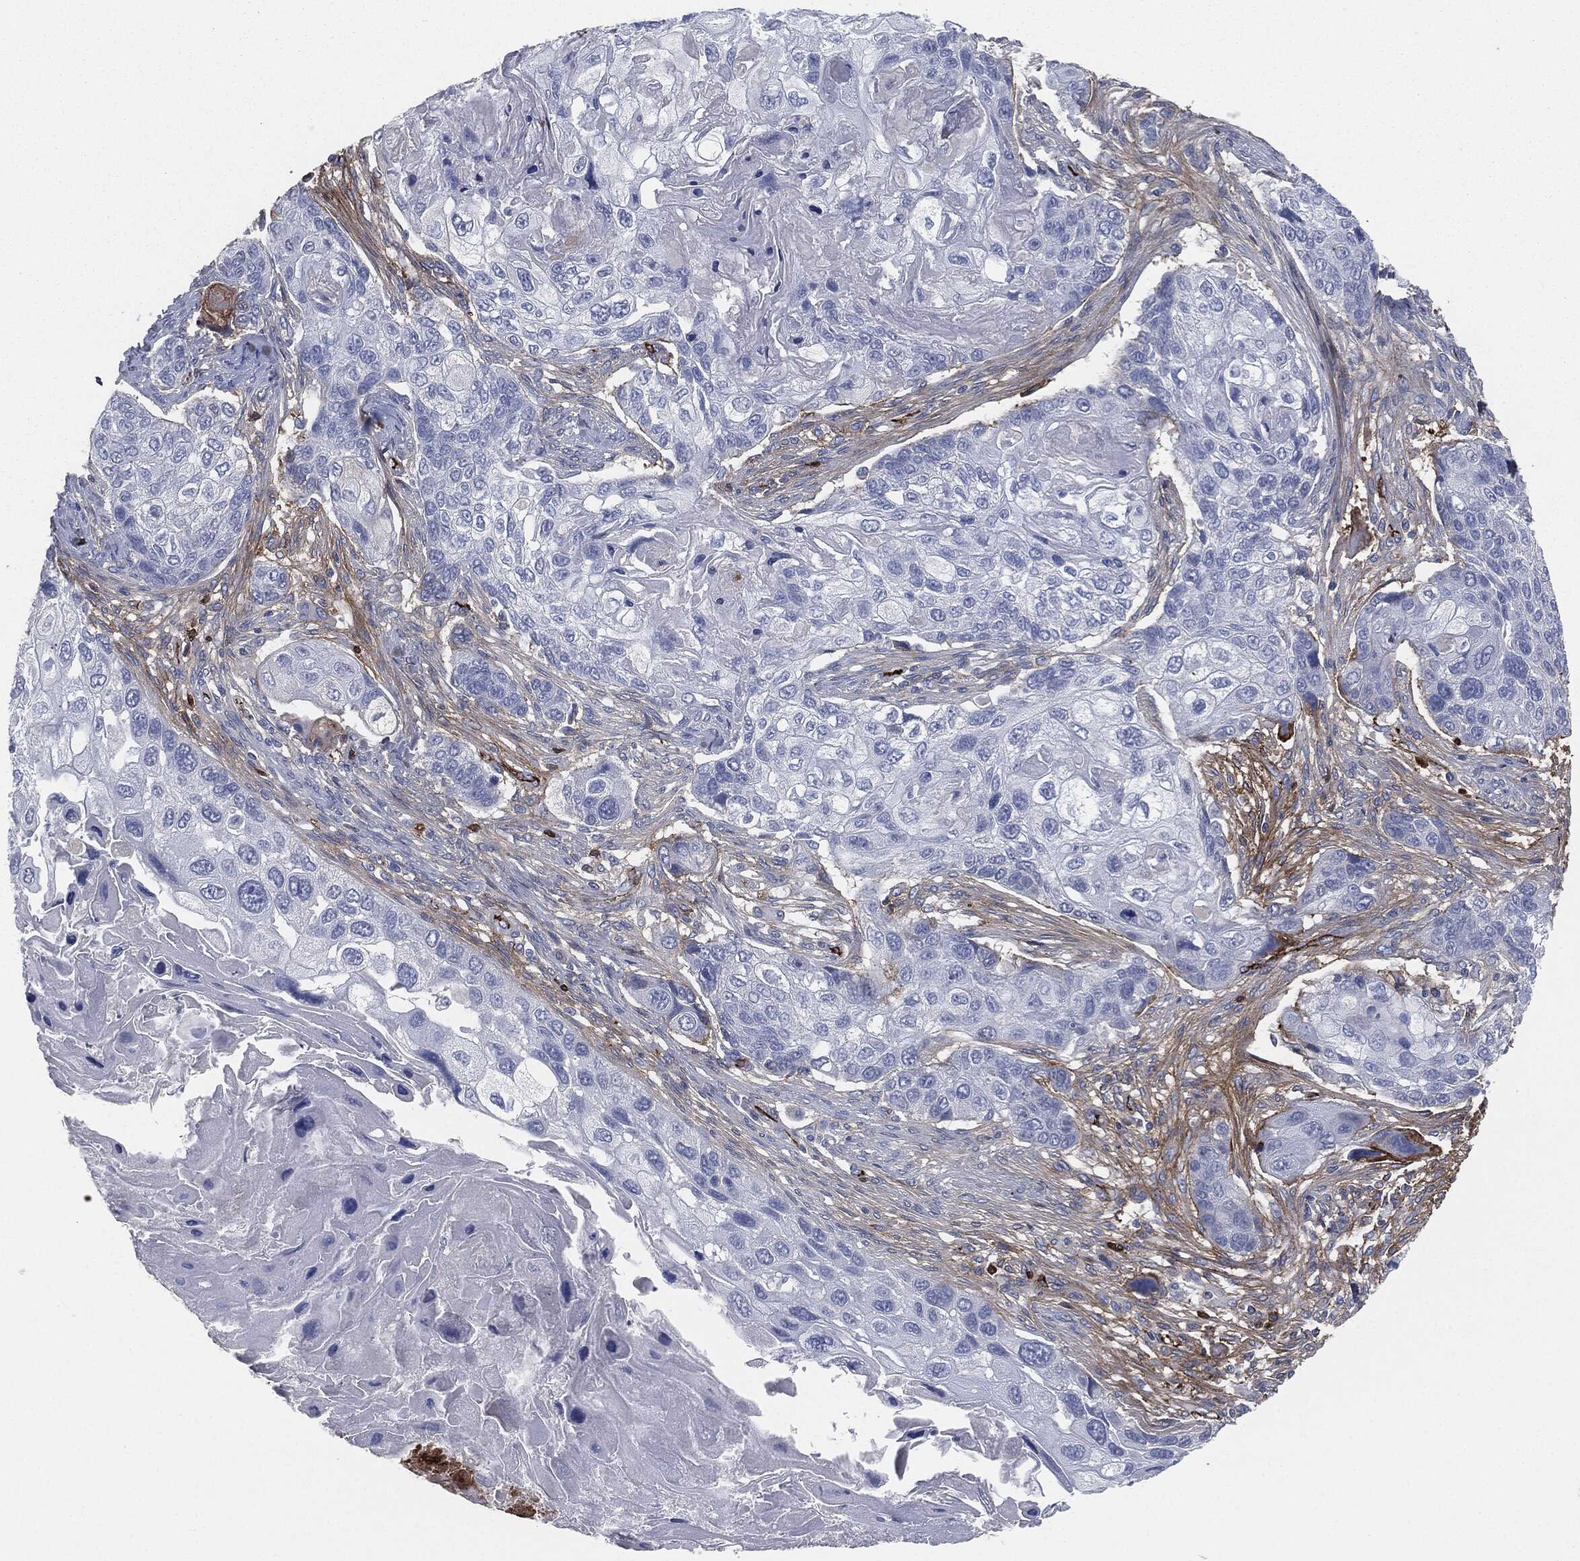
{"staining": {"intensity": "strong", "quantity": "25%-75%", "location": "cytoplasmic/membranous"}, "tissue": "lung cancer", "cell_type": "Tumor cells", "image_type": "cancer", "snomed": [{"axis": "morphology", "description": "Normal tissue, NOS"}, {"axis": "morphology", "description": "Squamous cell carcinoma, NOS"}, {"axis": "topography", "description": "Bronchus"}, {"axis": "topography", "description": "Lung"}], "caption": "Squamous cell carcinoma (lung) was stained to show a protein in brown. There is high levels of strong cytoplasmic/membranous positivity in approximately 25%-75% of tumor cells.", "gene": "APOB", "patient": {"sex": "male", "age": 69}}